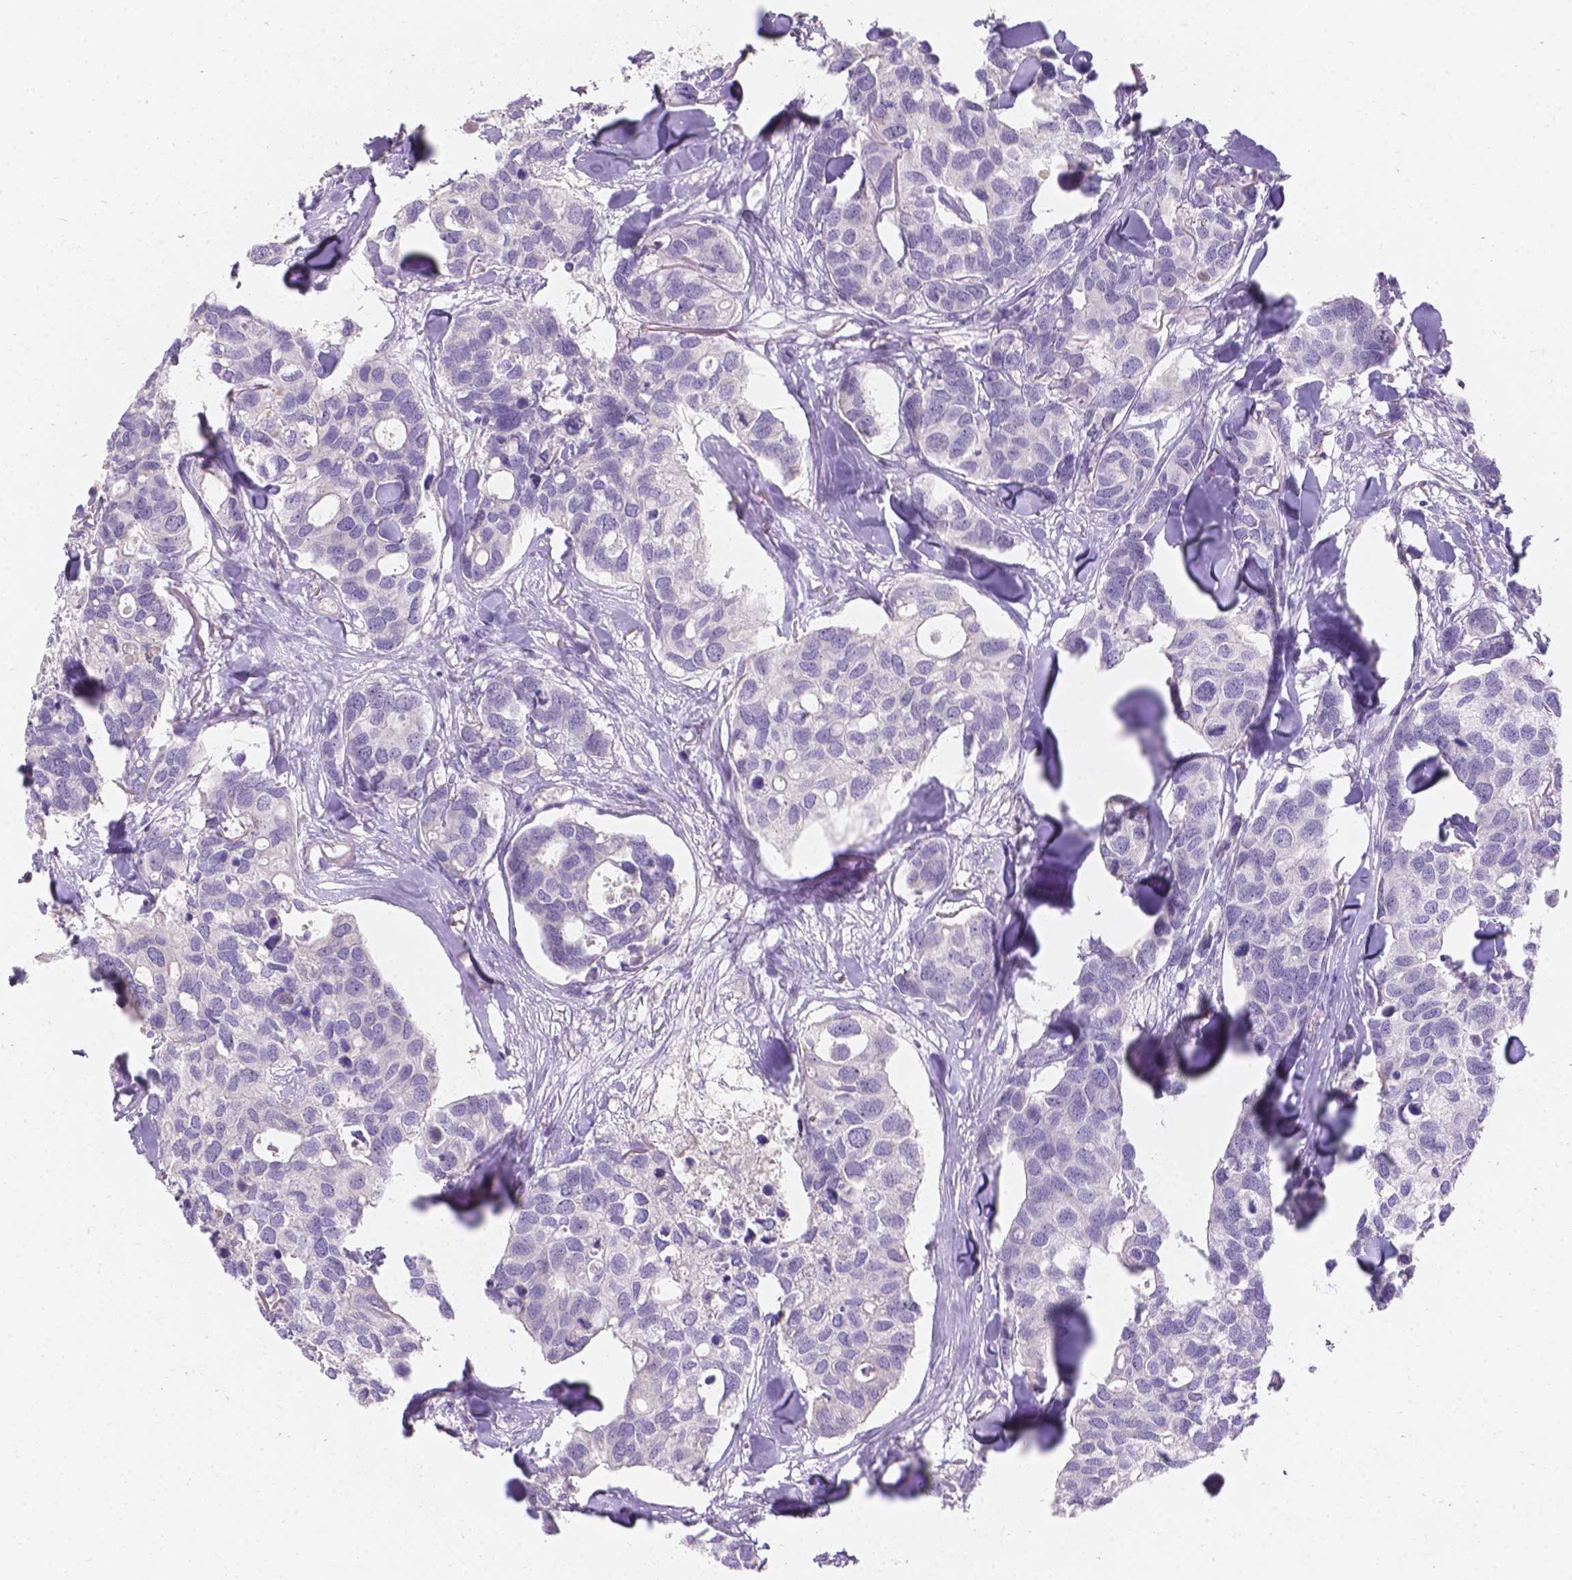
{"staining": {"intensity": "negative", "quantity": "none", "location": "none"}, "tissue": "breast cancer", "cell_type": "Tumor cells", "image_type": "cancer", "snomed": [{"axis": "morphology", "description": "Duct carcinoma"}, {"axis": "topography", "description": "Breast"}], "caption": "This is an IHC photomicrograph of human breast infiltrating ductal carcinoma. There is no expression in tumor cells.", "gene": "DCAF4L1", "patient": {"sex": "female", "age": 83}}